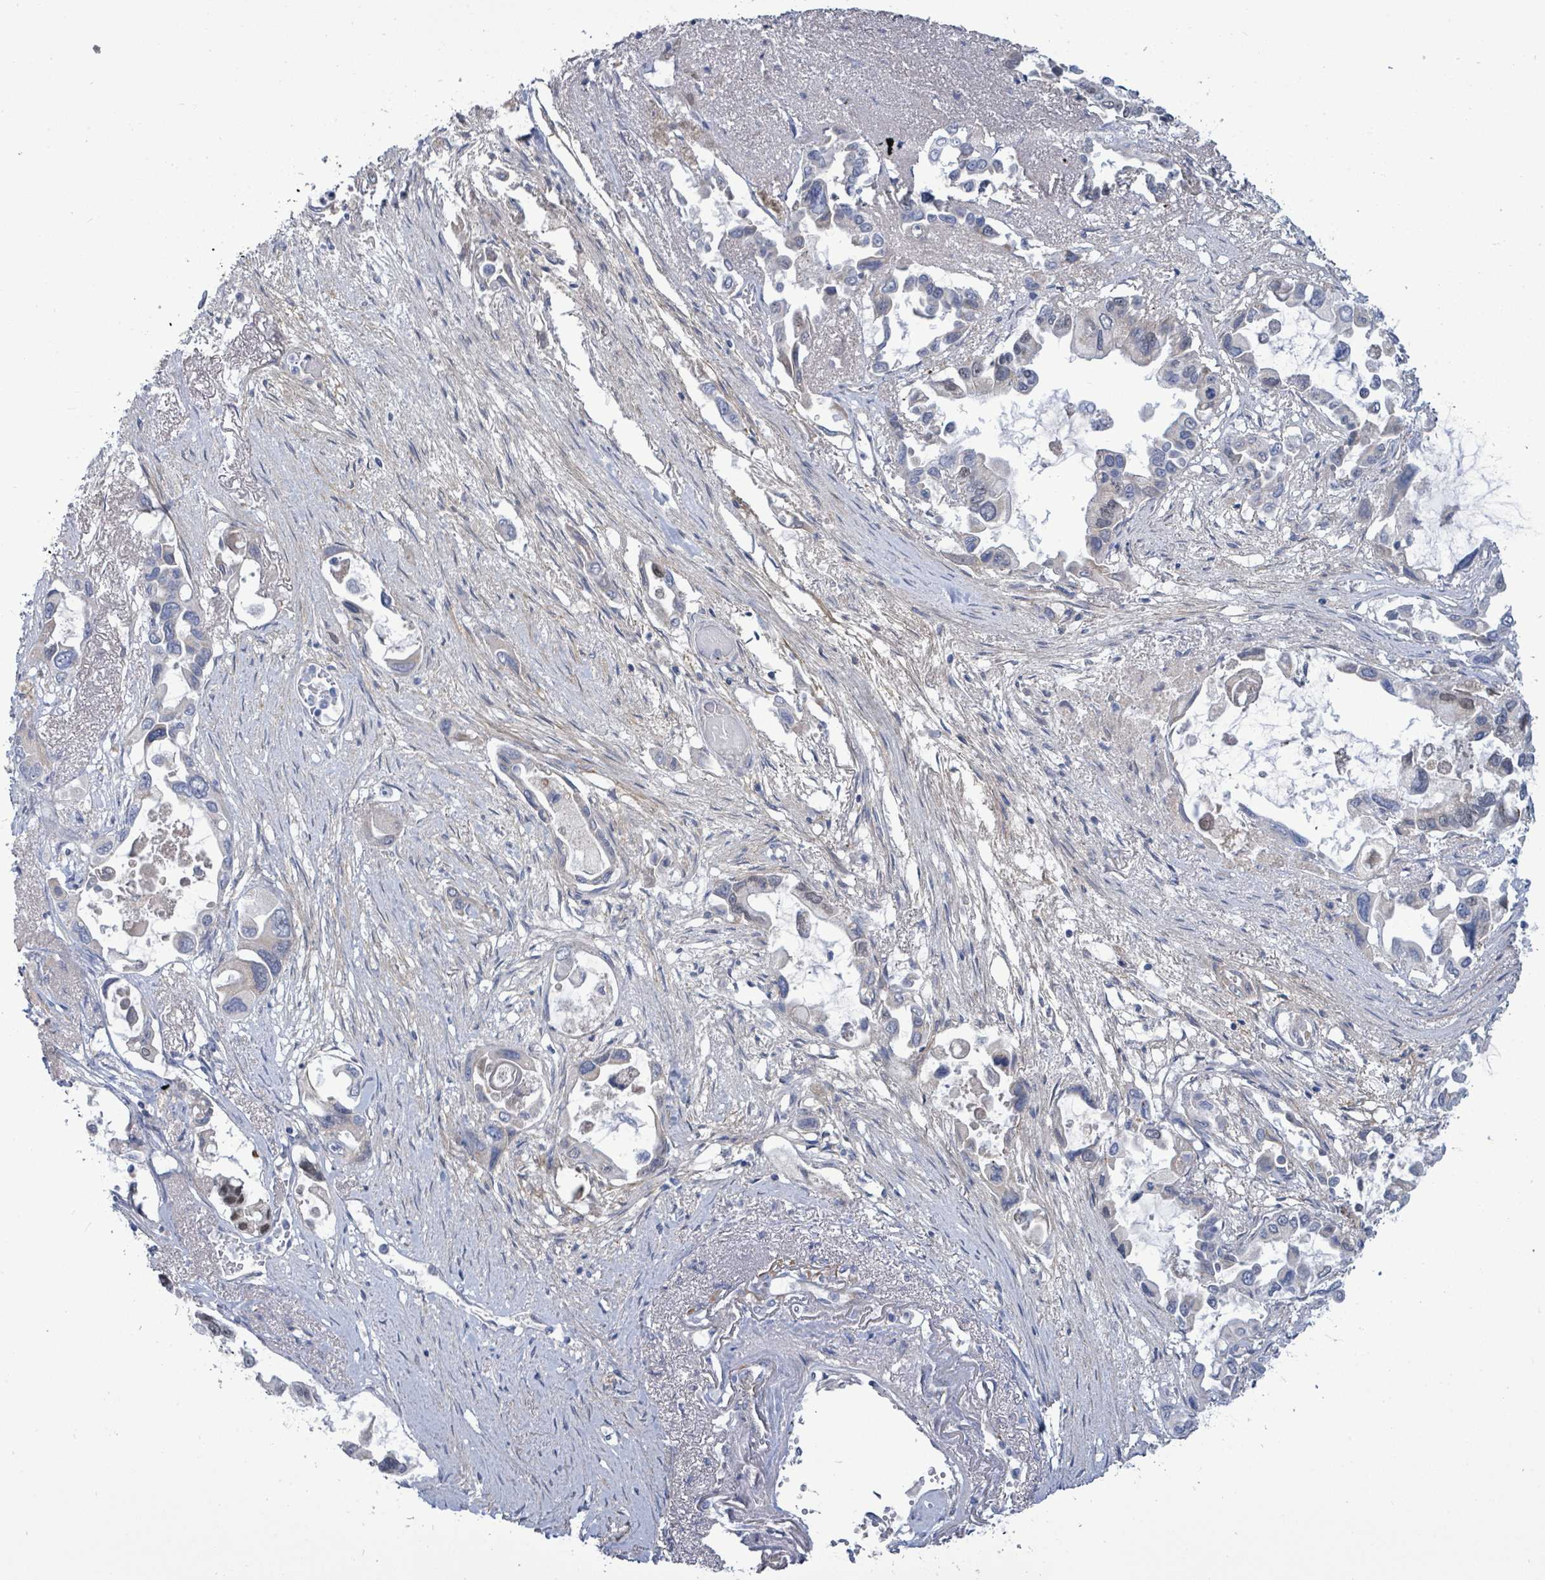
{"staining": {"intensity": "weak", "quantity": "<25%", "location": "cytoplasmic/membranous,nuclear"}, "tissue": "pancreatic cancer", "cell_type": "Tumor cells", "image_type": "cancer", "snomed": [{"axis": "morphology", "description": "Adenocarcinoma, NOS"}, {"axis": "topography", "description": "Pancreas"}], "caption": "A high-resolution histopathology image shows immunohistochemistry staining of pancreatic cancer (adenocarcinoma), which shows no significant staining in tumor cells.", "gene": "ZFPM1", "patient": {"sex": "male", "age": 92}}